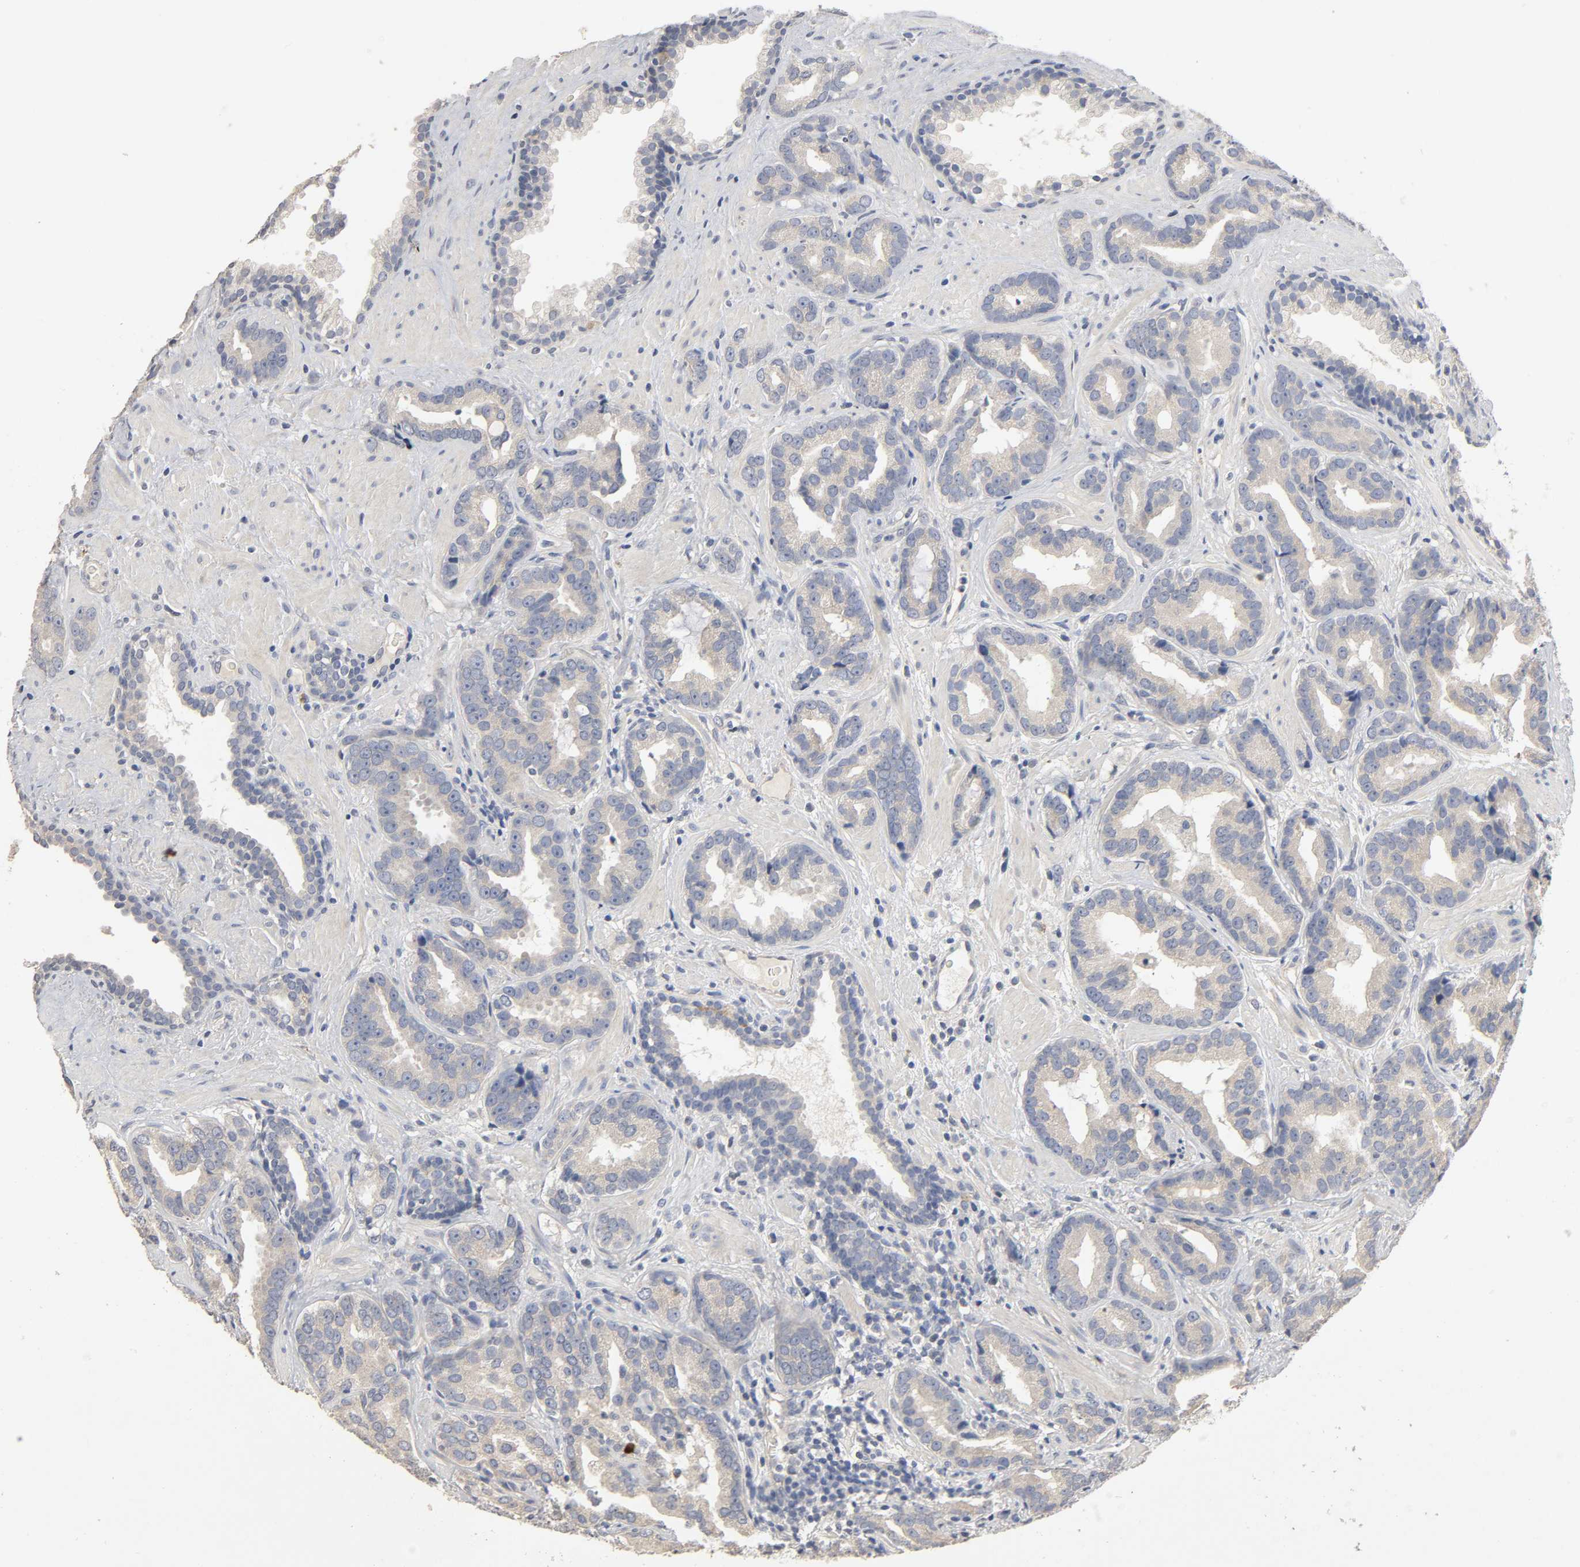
{"staining": {"intensity": "negative", "quantity": "none", "location": "none"}, "tissue": "prostate cancer", "cell_type": "Tumor cells", "image_type": "cancer", "snomed": [{"axis": "morphology", "description": "Adenocarcinoma, Low grade"}, {"axis": "topography", "description": "Prostate"}], "caption": "Immunohistochemistry image of prostate cancer stained for a protein (brown), which exhibits no expression in tumor cells.", "gene": "SLC10A2", "patient": {"sex": "male", "age": 59}}